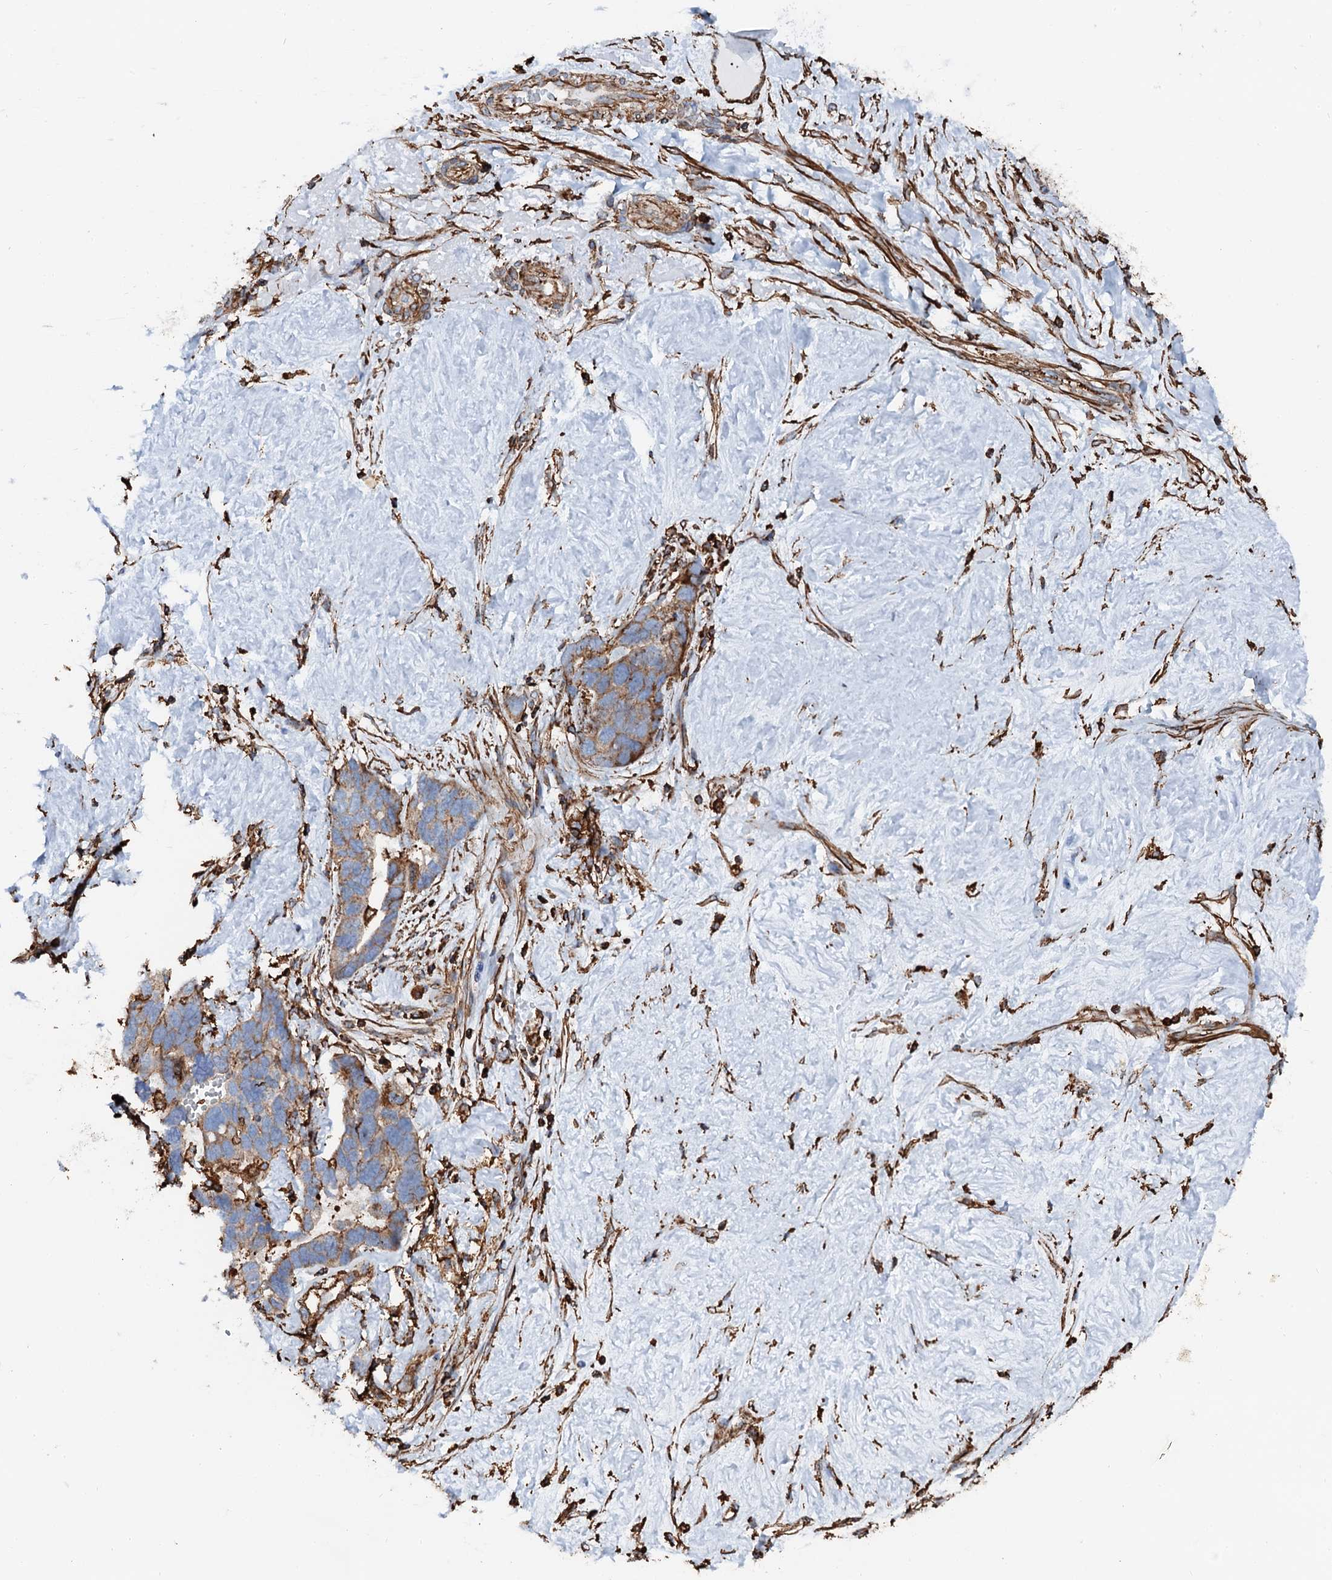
{"staining": {"intensity": "moderate", "quantity": "25%-75%", "location": "cytoplasmic/membranous"}, "tissue": "ovarian cancer", "cell_type": "Tumor cells", "image_type": "cancer", "snomed": [{"axis": "morphology", "description": "Cystadenocarcinoma, serous, NOS"}, {"axis": "topography", "description": "Ovary"}], "caption": "High-magnification brightfield microscopy of ovarian serous cystadenocarcinoma stained with DAB (3,3'-diaminobenzidine) (brown) and counterstained with hematoxylin (blue). tumor cells exhibit moderate cytoplasmic/membranous expression is appreciated in approximately25%-75% of cells.", "gene": "INTS10", "patient": {"sex": "female", "age": 54}}